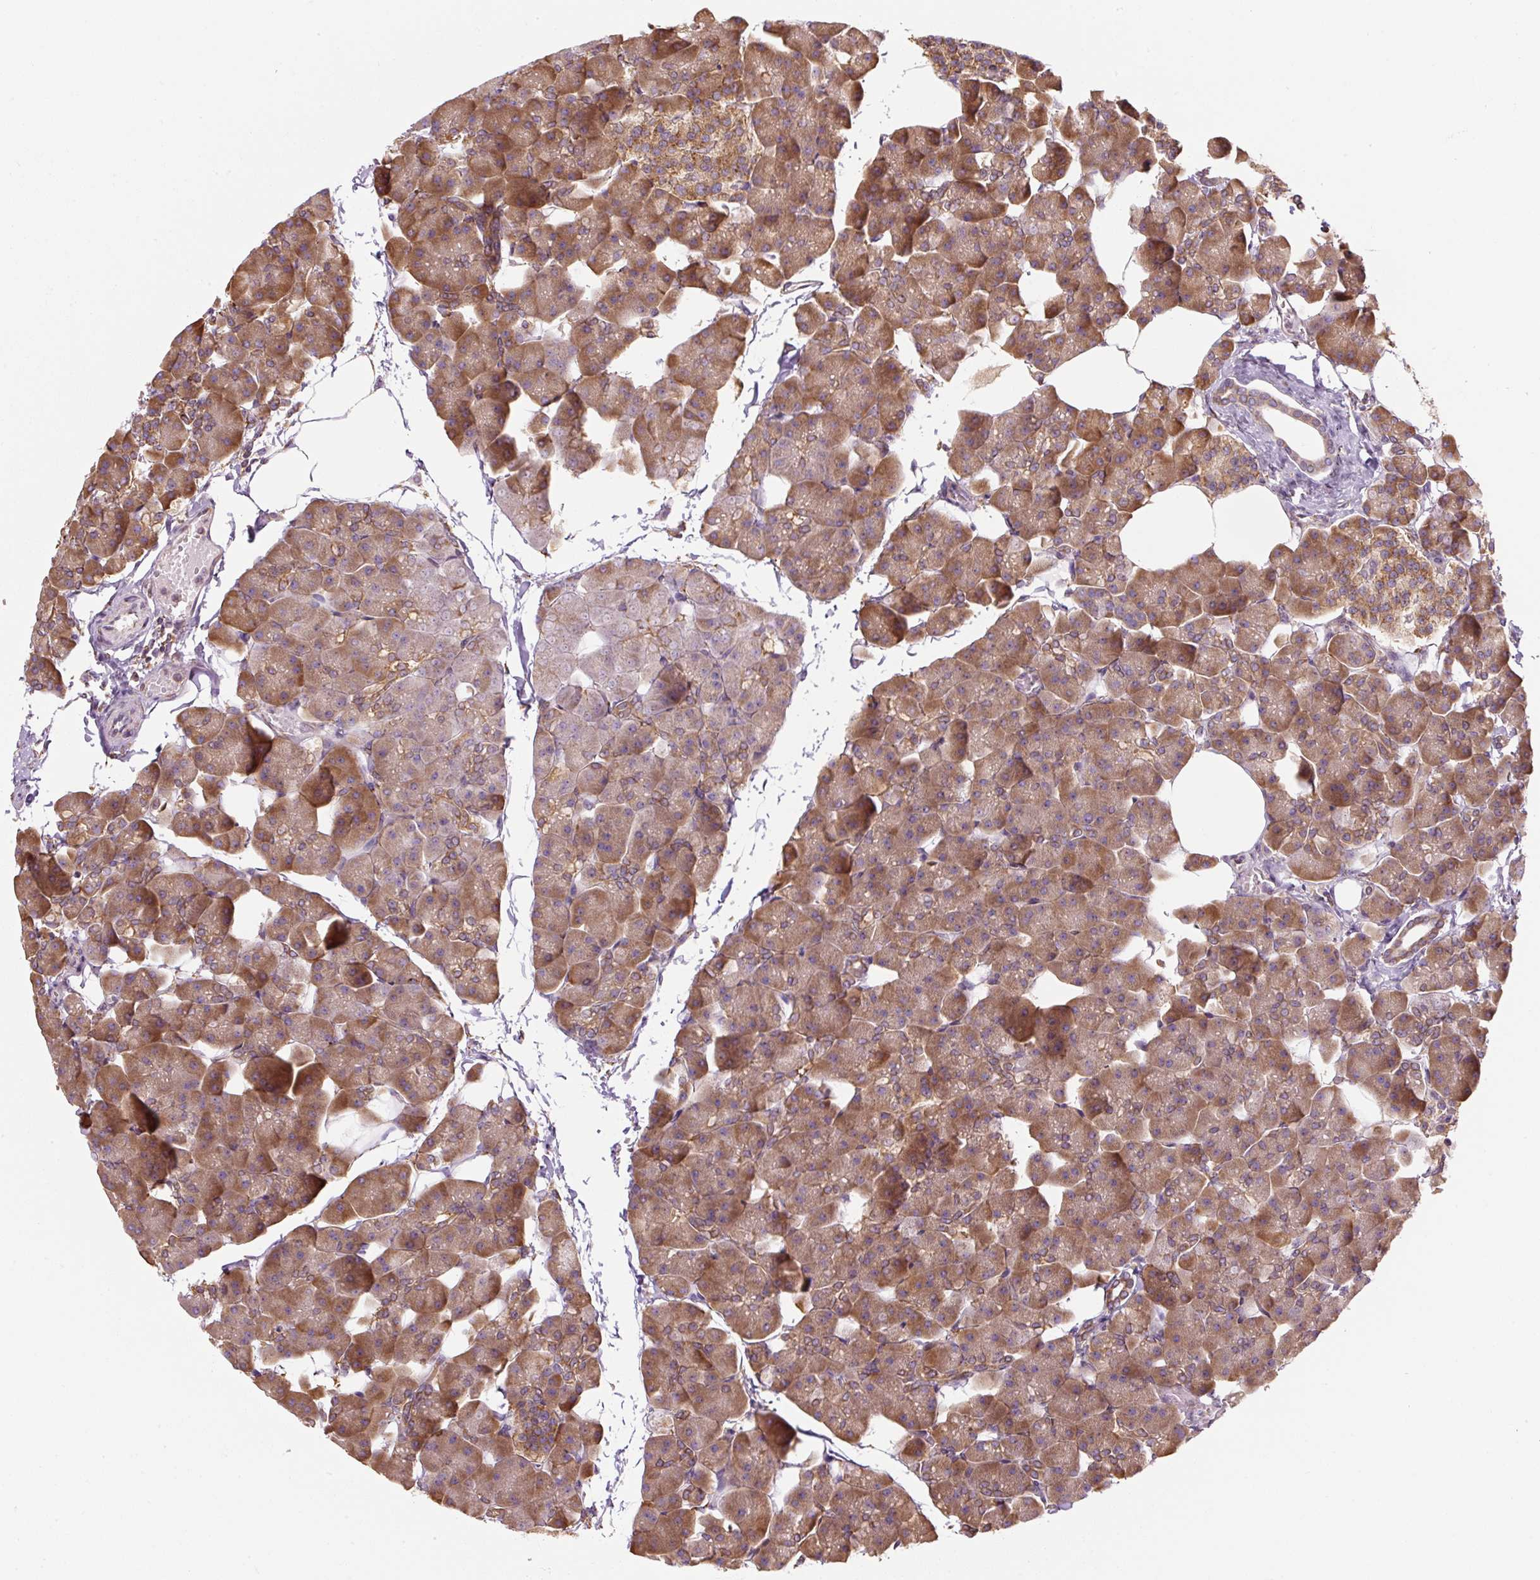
{"staining": {"intensity": "moderate", "quantity": ">75%", "location": "cytoplasmic/membranous"}, "tissue": "pancreas", "cell_type": "Exocrine glandular cells", "image_type": "normal", "snomed": [{"axis": "morphology", "description": "Normal tissue, NOS"}, {"axis": "topography", "description": "Pancreas"}], "caption": "Pancreas stained with IHC exhibits moderate cytoplasmic/membranous positivity in about >75% of exocrine glandular cells.", "gene": "PRKCSH", "patient": {"sex": "male", "age": 35}}